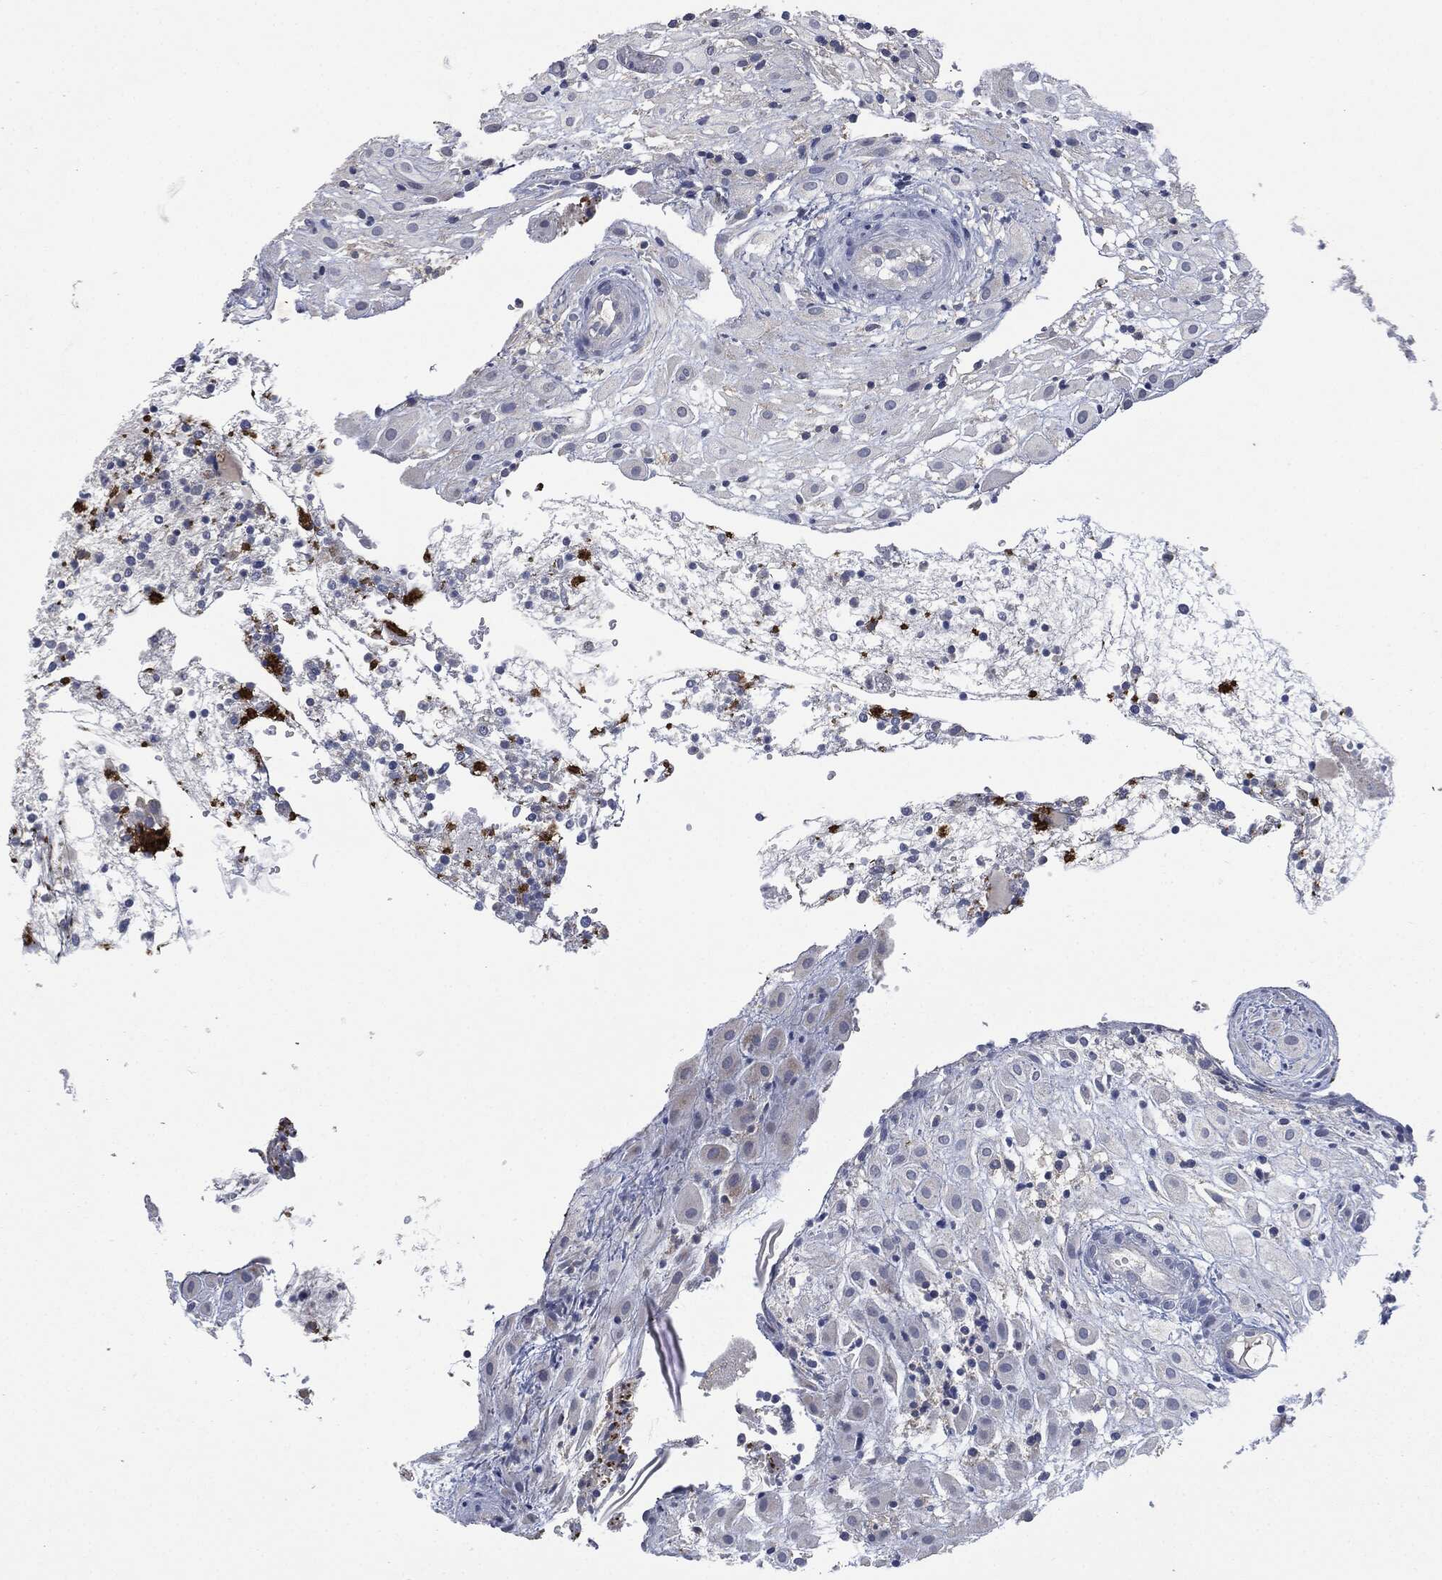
{"staining": {"intensity": "negative", "quantity": "none", "location": "none"}, "tissue": "placenta", "cell_type": "Decidual cells", "image_type": "normal", "snomed": [{"axis": "morphology", "description": "Normal tissue, NOS"}, {"axis": "topography", "description": "Placenta"}], "caption": "A high-resolution histopathology image shows immunohistochemistry (IHC) staining of normal placenta, which shows no significant expression in decidual cells. (DAB (3,3'-diaminobenzidine) immunohistochemistry, high magnification).", "gene": "CD33", "patient": {"sex": "female", "age": 24}}